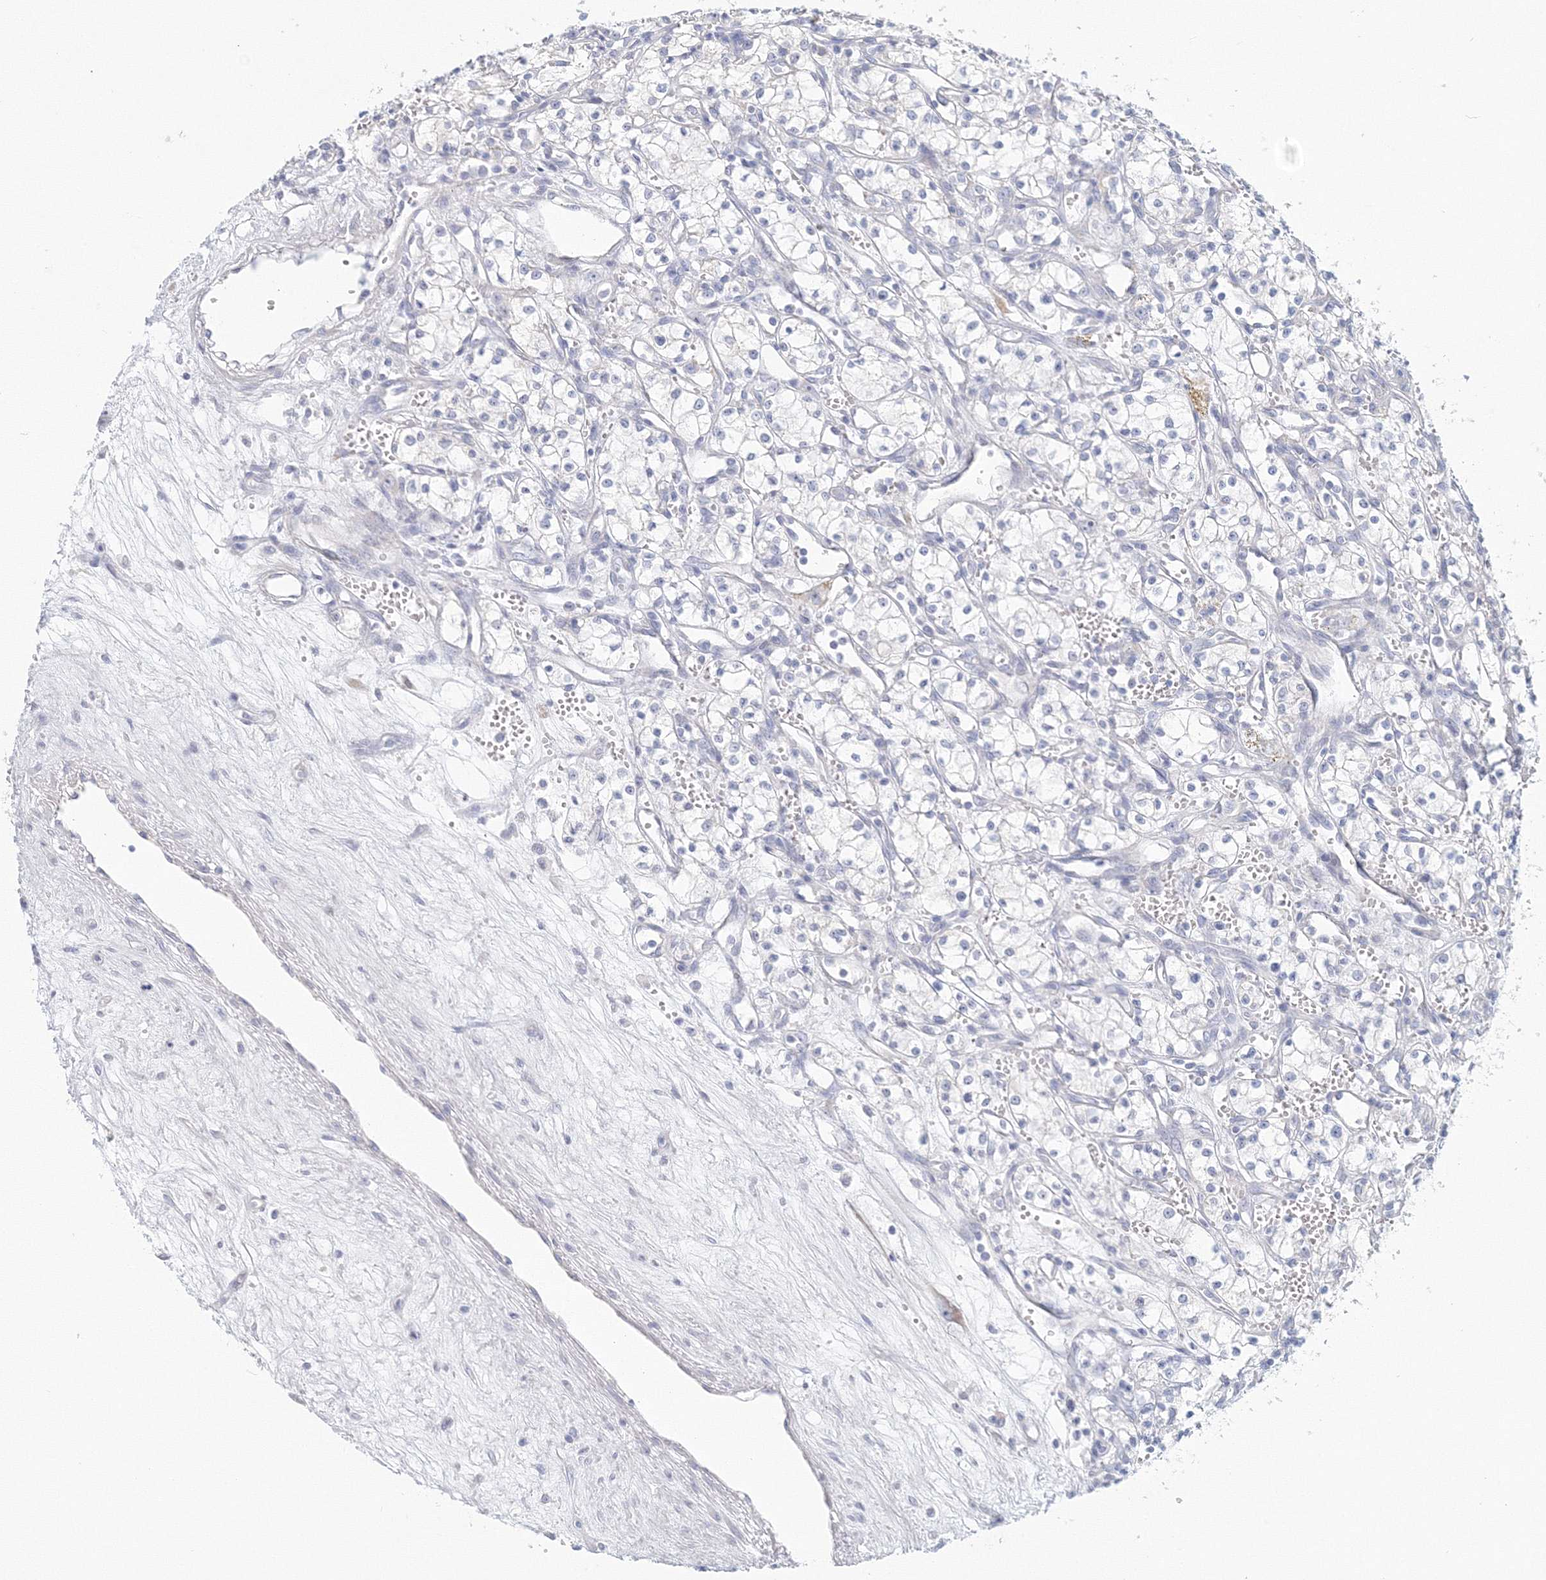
{"staining": {"intensity": "negative", "quantity": "none", "location": "none"}, "tissue": "renal cancer", "cell_type": "Tumor cells", "image_type": "cancer", "snomed": [{"axis": "morphology", "description": "Adenocarcinoma, NOS"}, {"axis": "topography", "description": "Kidney"}], "caption": "Immunohistochemical staining of human renal cancer shows no significant staining in tumor cells.", "gene": "VSIG1", "patient": {"sex": "male", "age": 59}}